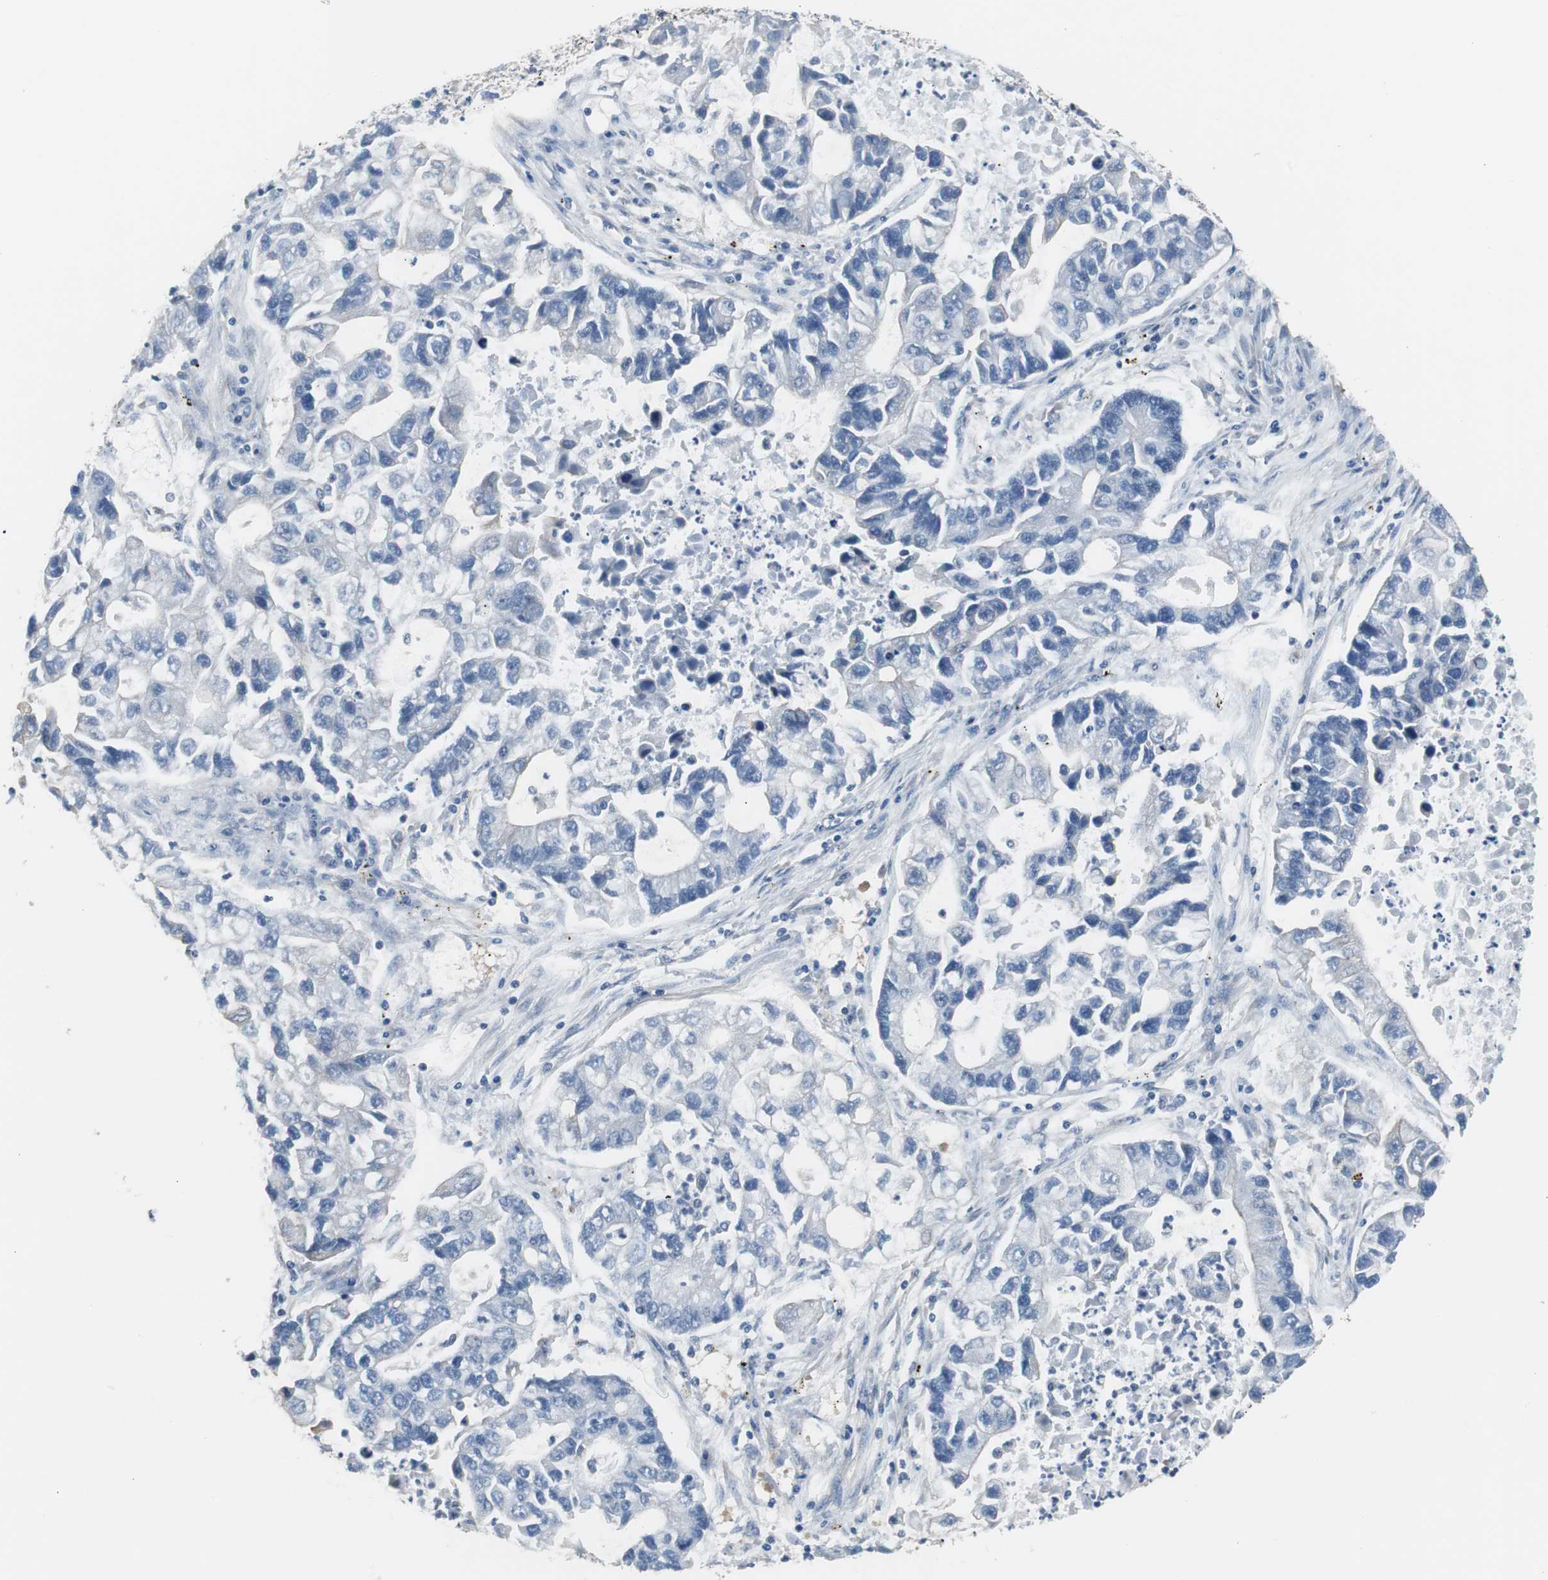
{"staining": {"intensity": "negative", "quantity": "none", "location": "none"}, "tissue": "lung cancer", "cell_type": "Tumor cells", "image_type": "cancer", "snomed": [{"axis": "morphology", "description": "Adenocarcinoma, NOS"}, {"axis": "topography", "description": "Lung"}], "caption": "Lung adenocarcinoma stained for a protein using IHC demonstrates no staining tumor cells.", "gene": "KIF3B", "patient": {"sex": "female", "age": 51}}